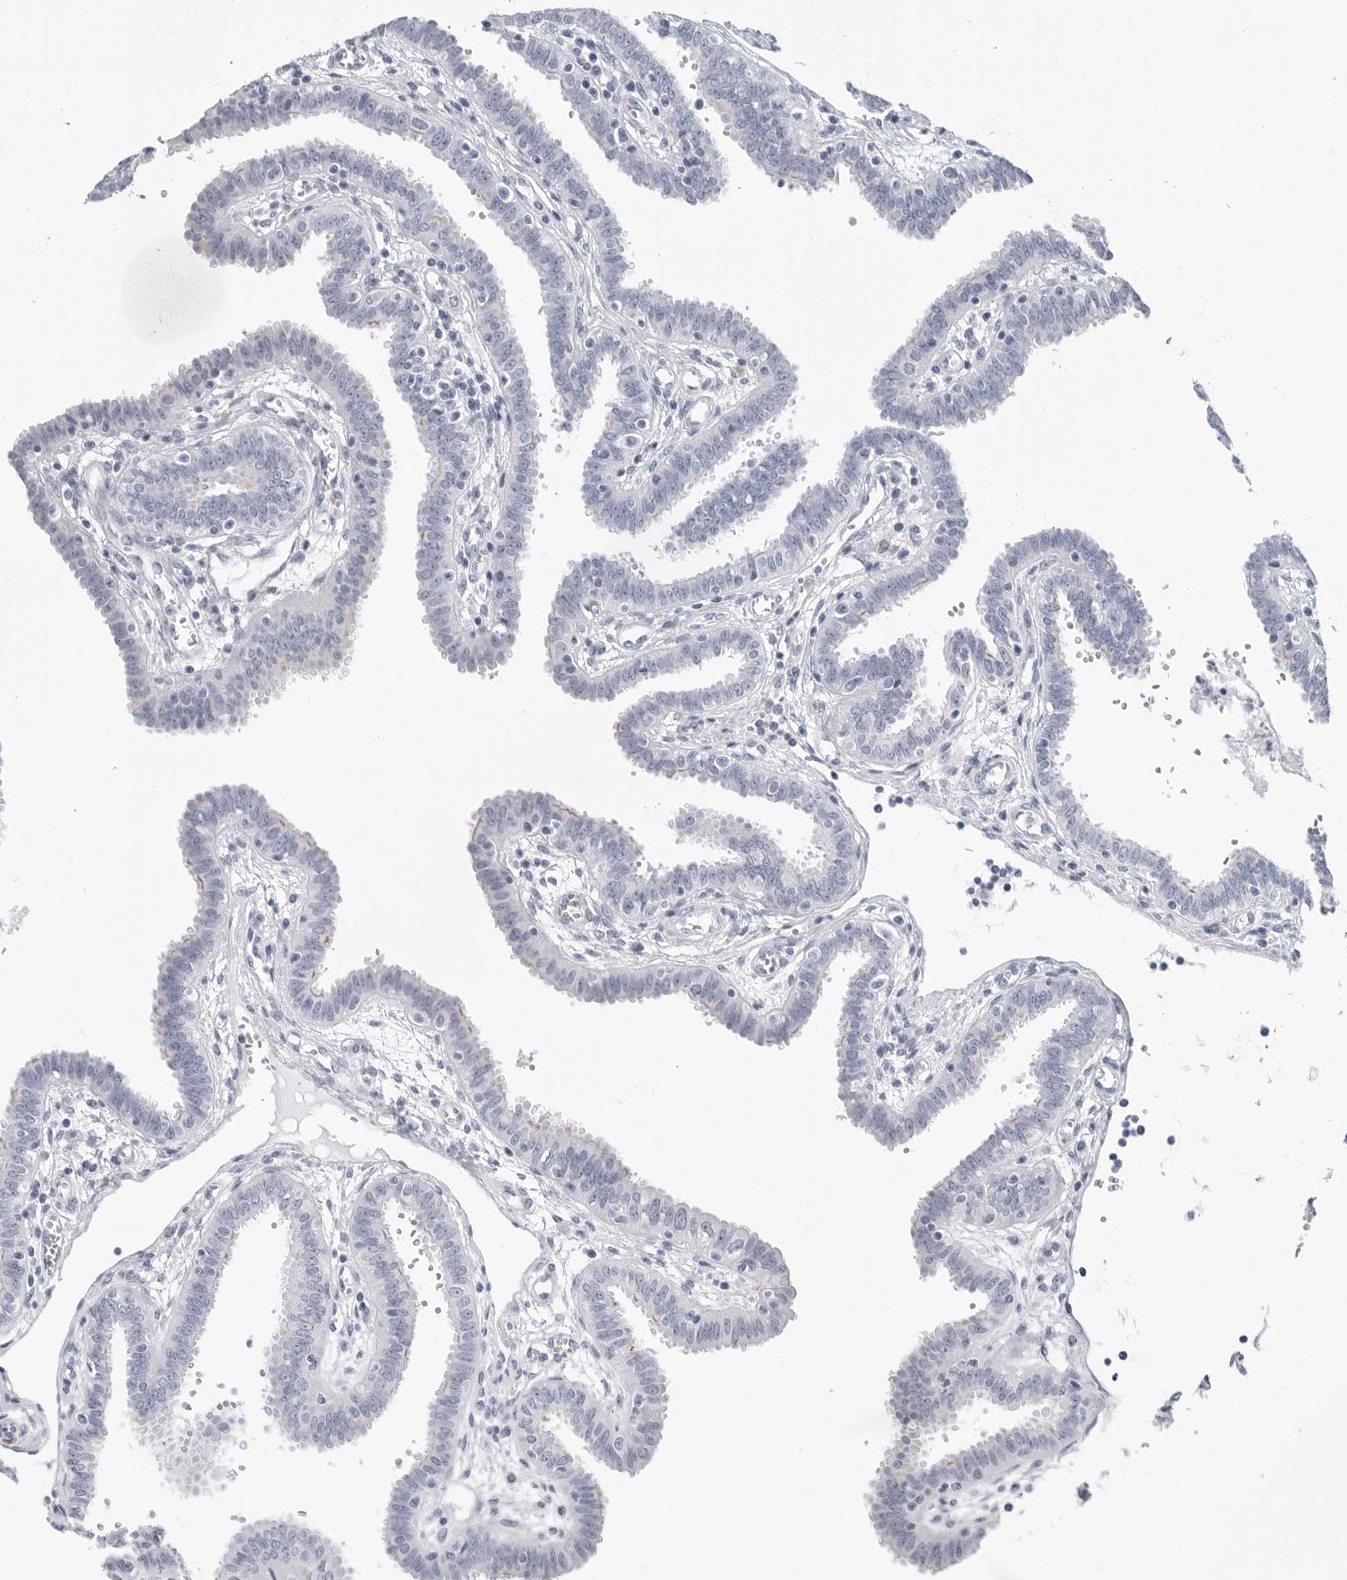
{"staining": {"intensity": "negative", "quantity": "none", "location": "none"}, "tissue": "fallopian tube", "cell_type": "Glandular cells", "image_type": "normal", "snomed": [{"axis": "morphology", "description": "Normal tissue, NOS"}, {"axis": "topography", "description": "Fallopian tube"}], "caption": "Immunohistochemistry image of normal human fallopian tube stained for a protein (brown), which reveals no expression in glandular cells. (DAB immunohistochemistry with hematoxylin counter stain).", "gene": "PLN", "patient": {"sex": "female", "age": 32}}